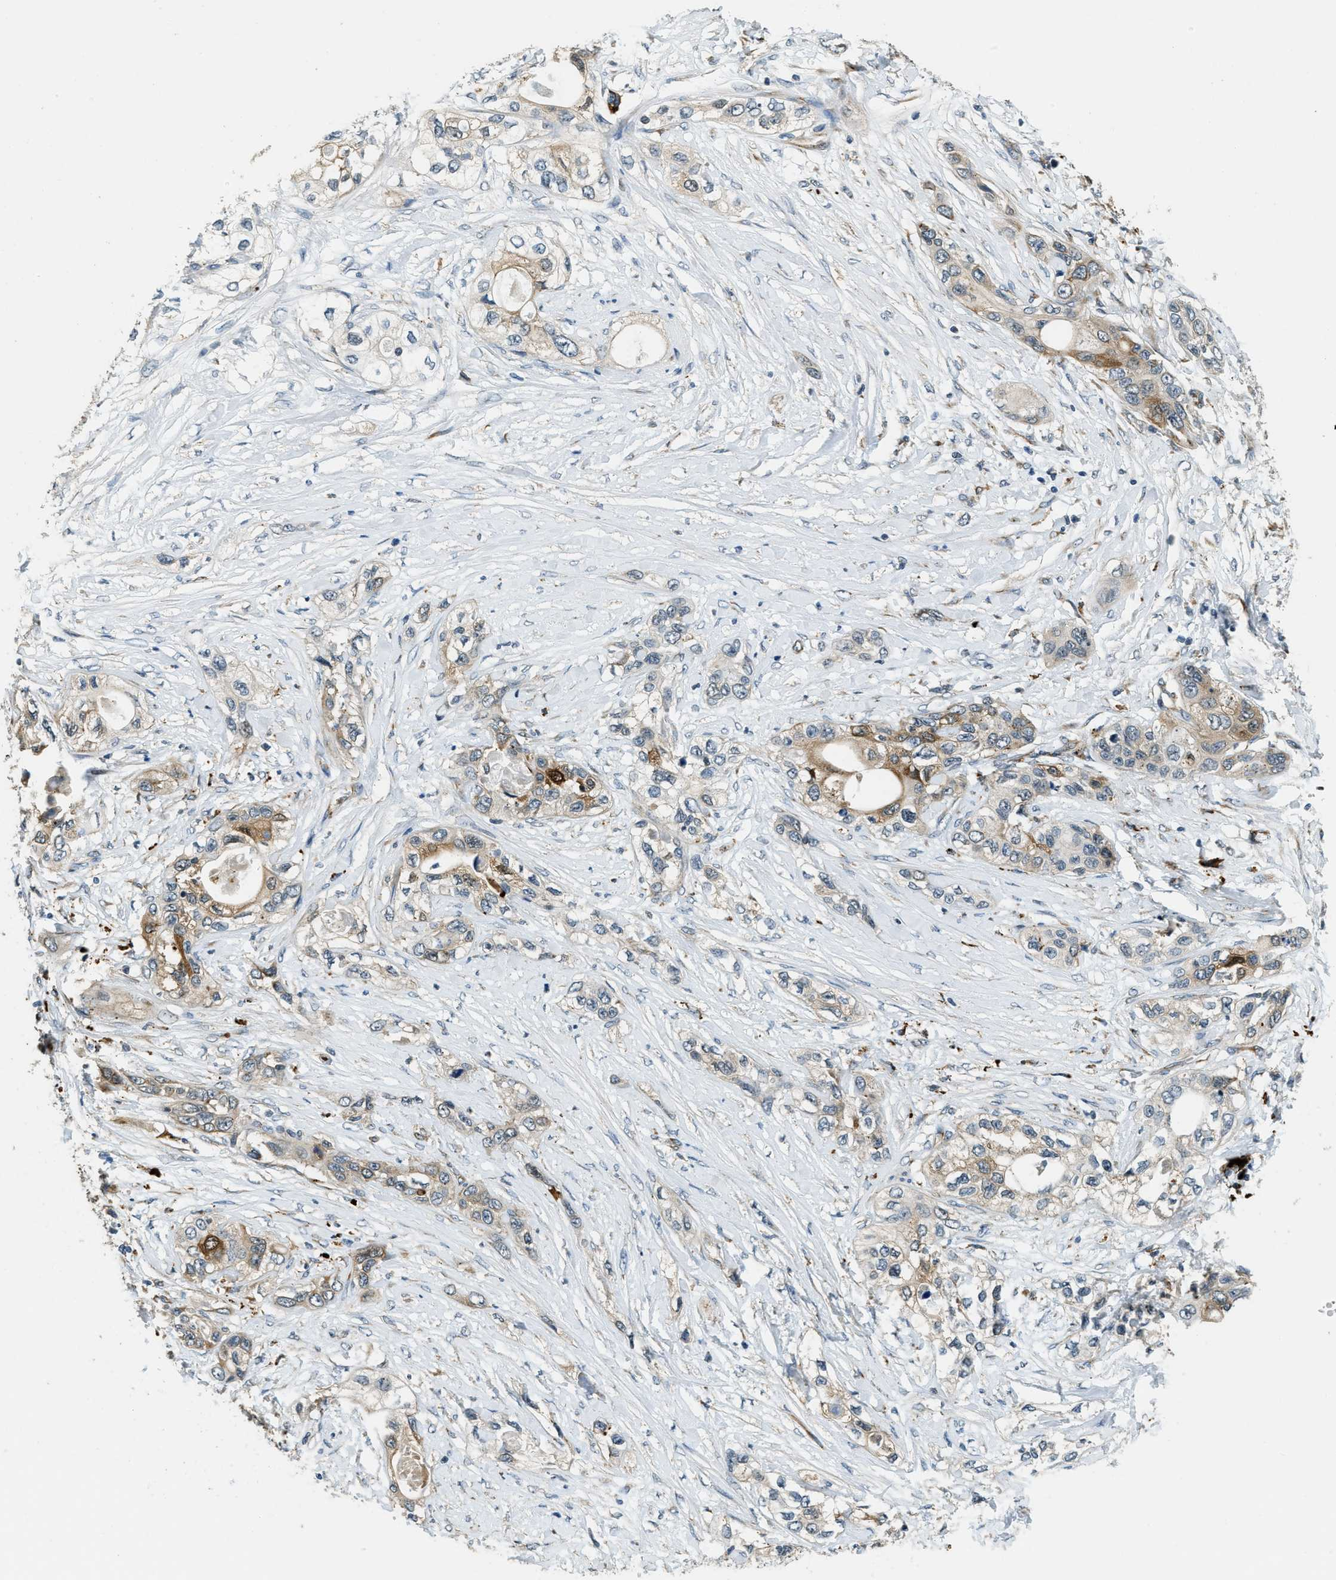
{"staining": {"intensity": "moderate", "quantity": "25%-75%", "location": "cytoplasmic/membranous"}, "tissue": "pancreatic cancer", "cell_type": "Tumor cells", "image_type": "cancer", "snomed": [{"axis": "morphology", "description": "Adenocarcinoma, NOS"}, {"axis": "topography", "description": "Pancreas"}], "caption": "This micrograph reveals immunohistochemistry staining of pancreatic cancer (adenocarcinoma), with medium moderate cytoplasmic/membranous staining in approximately 25%-75% of tumor cells.", "gene": "HERC2", "patient": {"sex": "female", "age": 70}}